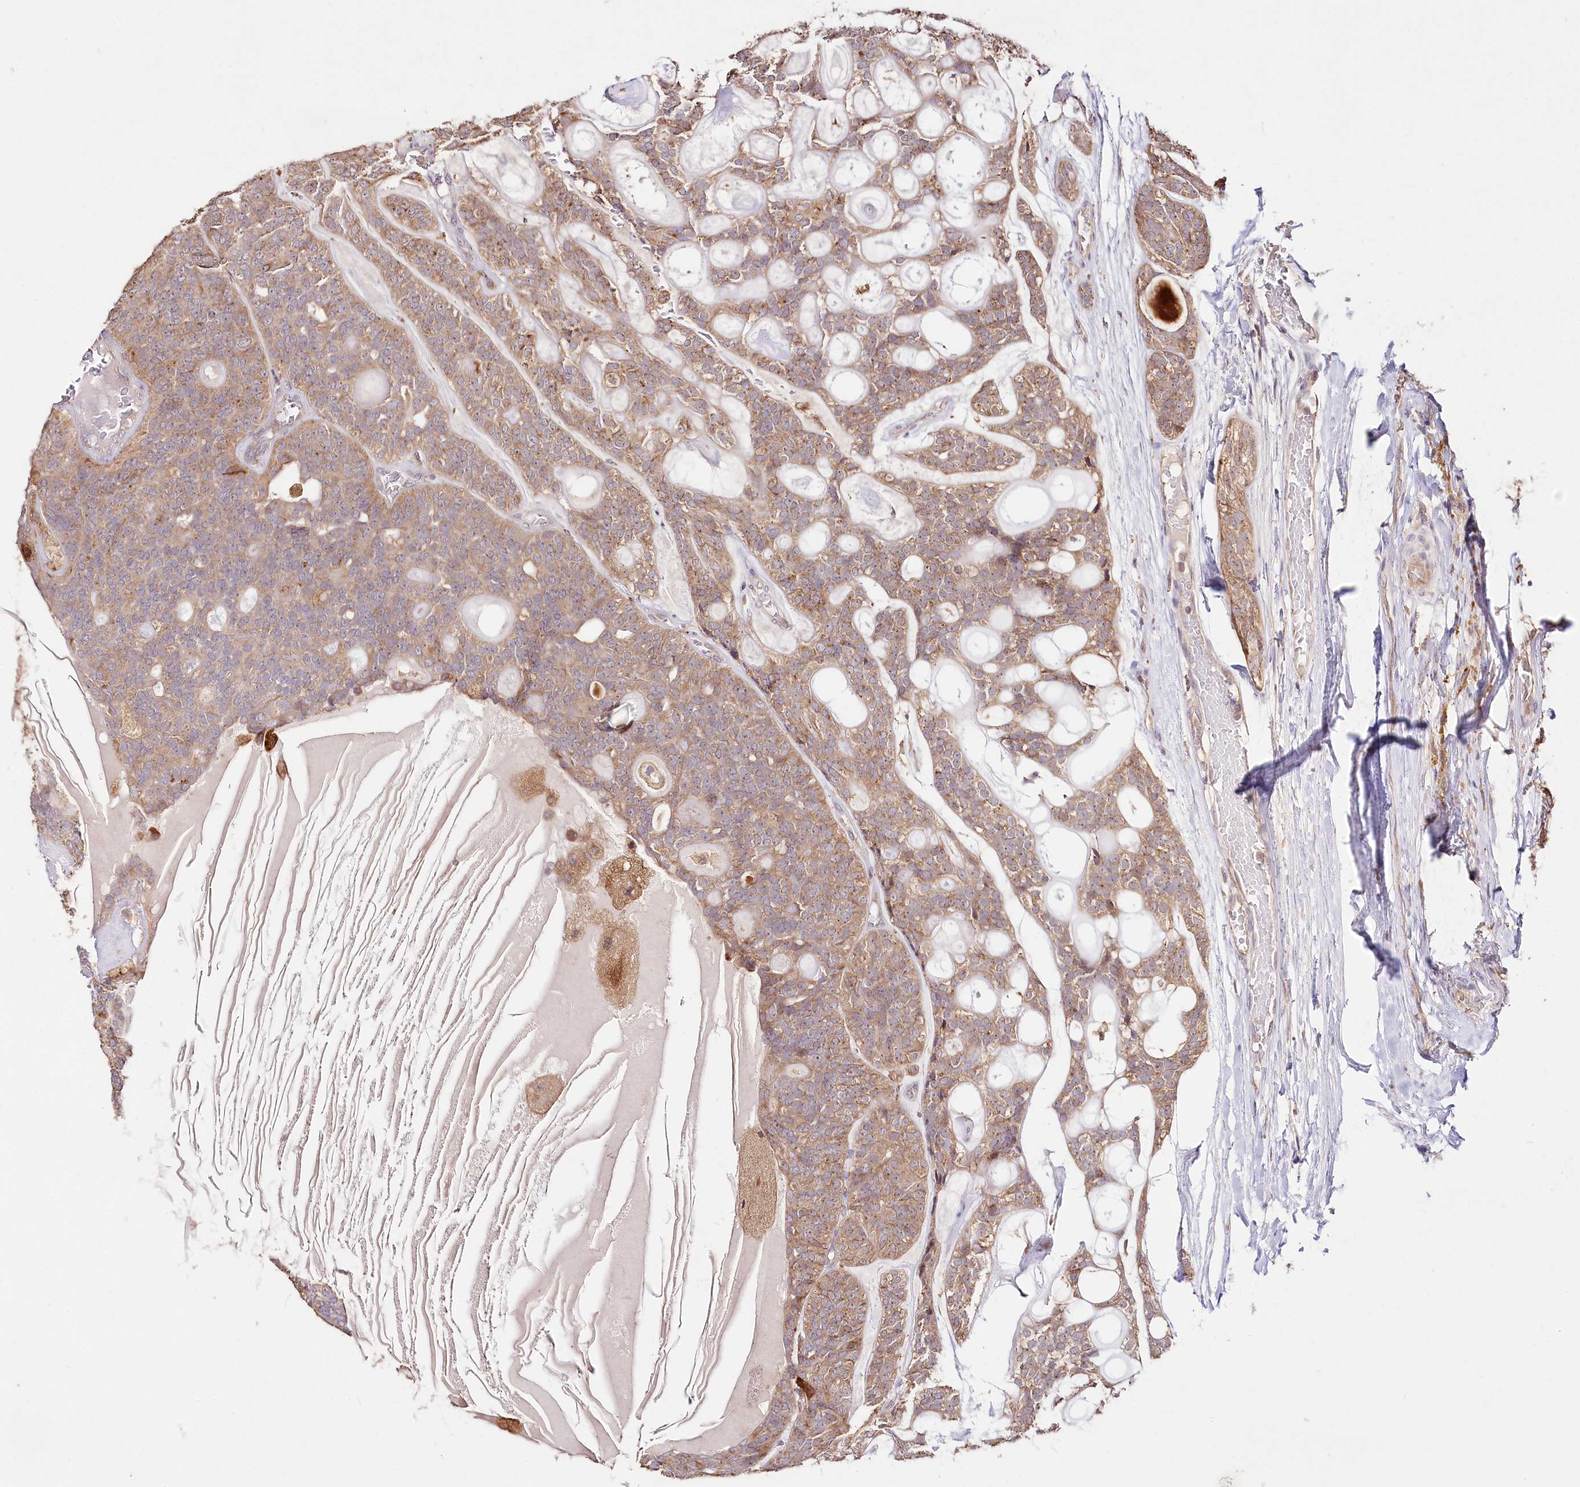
{"staining": {"intensity": "moderate", "quantity": ">75%", "location": "cytoplasmic/membranous"}, "tissue": "head and neck cancer", "cell_type": "Tumor cells", "image_type": "cancer", "snomed": [{"axis": "morphology", "description": "Adenocarcinoma, NOS"}, {"axis": "topography", "description": "Head-Neck"}], "caption": "Adenocarcinoma (head and neck) tissue exhibits moderate cytoplasmic/membranous expression in approximately >75% of tumor cells, visualized by immunohistochemistry.", "gene": "DMXL1", "patient": {"sex": "male", "age": 66}}